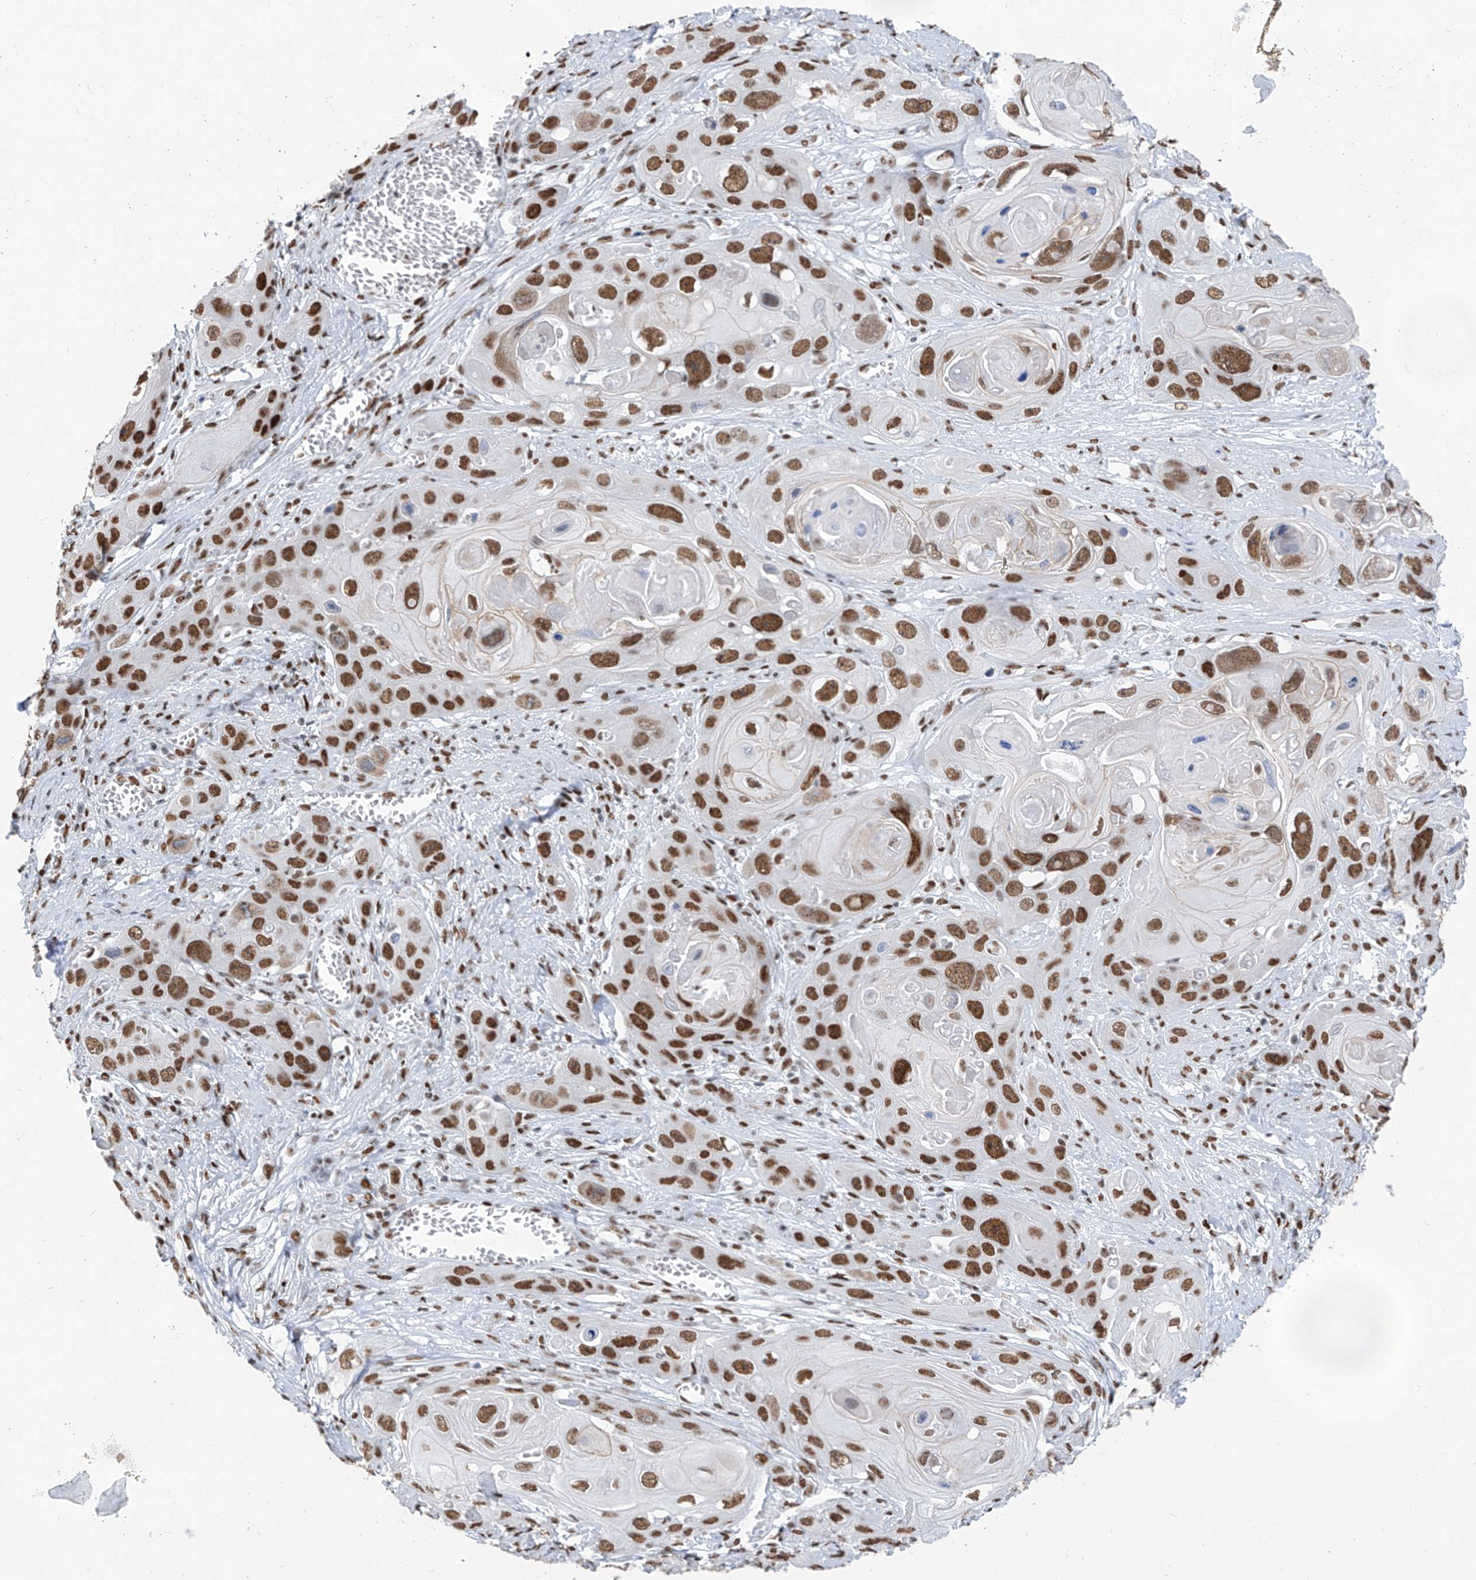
{"staining": {"intensity": "strong", "quantity": ">75%", "location": "nuclear"}, "tissue": "skin cancer", "cell_type": "Tumor cells", "image_type": "cancer", "snomed": [{"axis": "morphology", "description": "Squamous cell carcinoma, NOS"}, {"axis": "topography", "description": "Skin"}], "caption": "The micrograph demonstrates a brown stain indicating the presence of a protein in the nuclear of tumor cells in skin squamous cell carcinoma.", "gene": "KHSRP", "patient": {"sex": "male", "age": 55}}